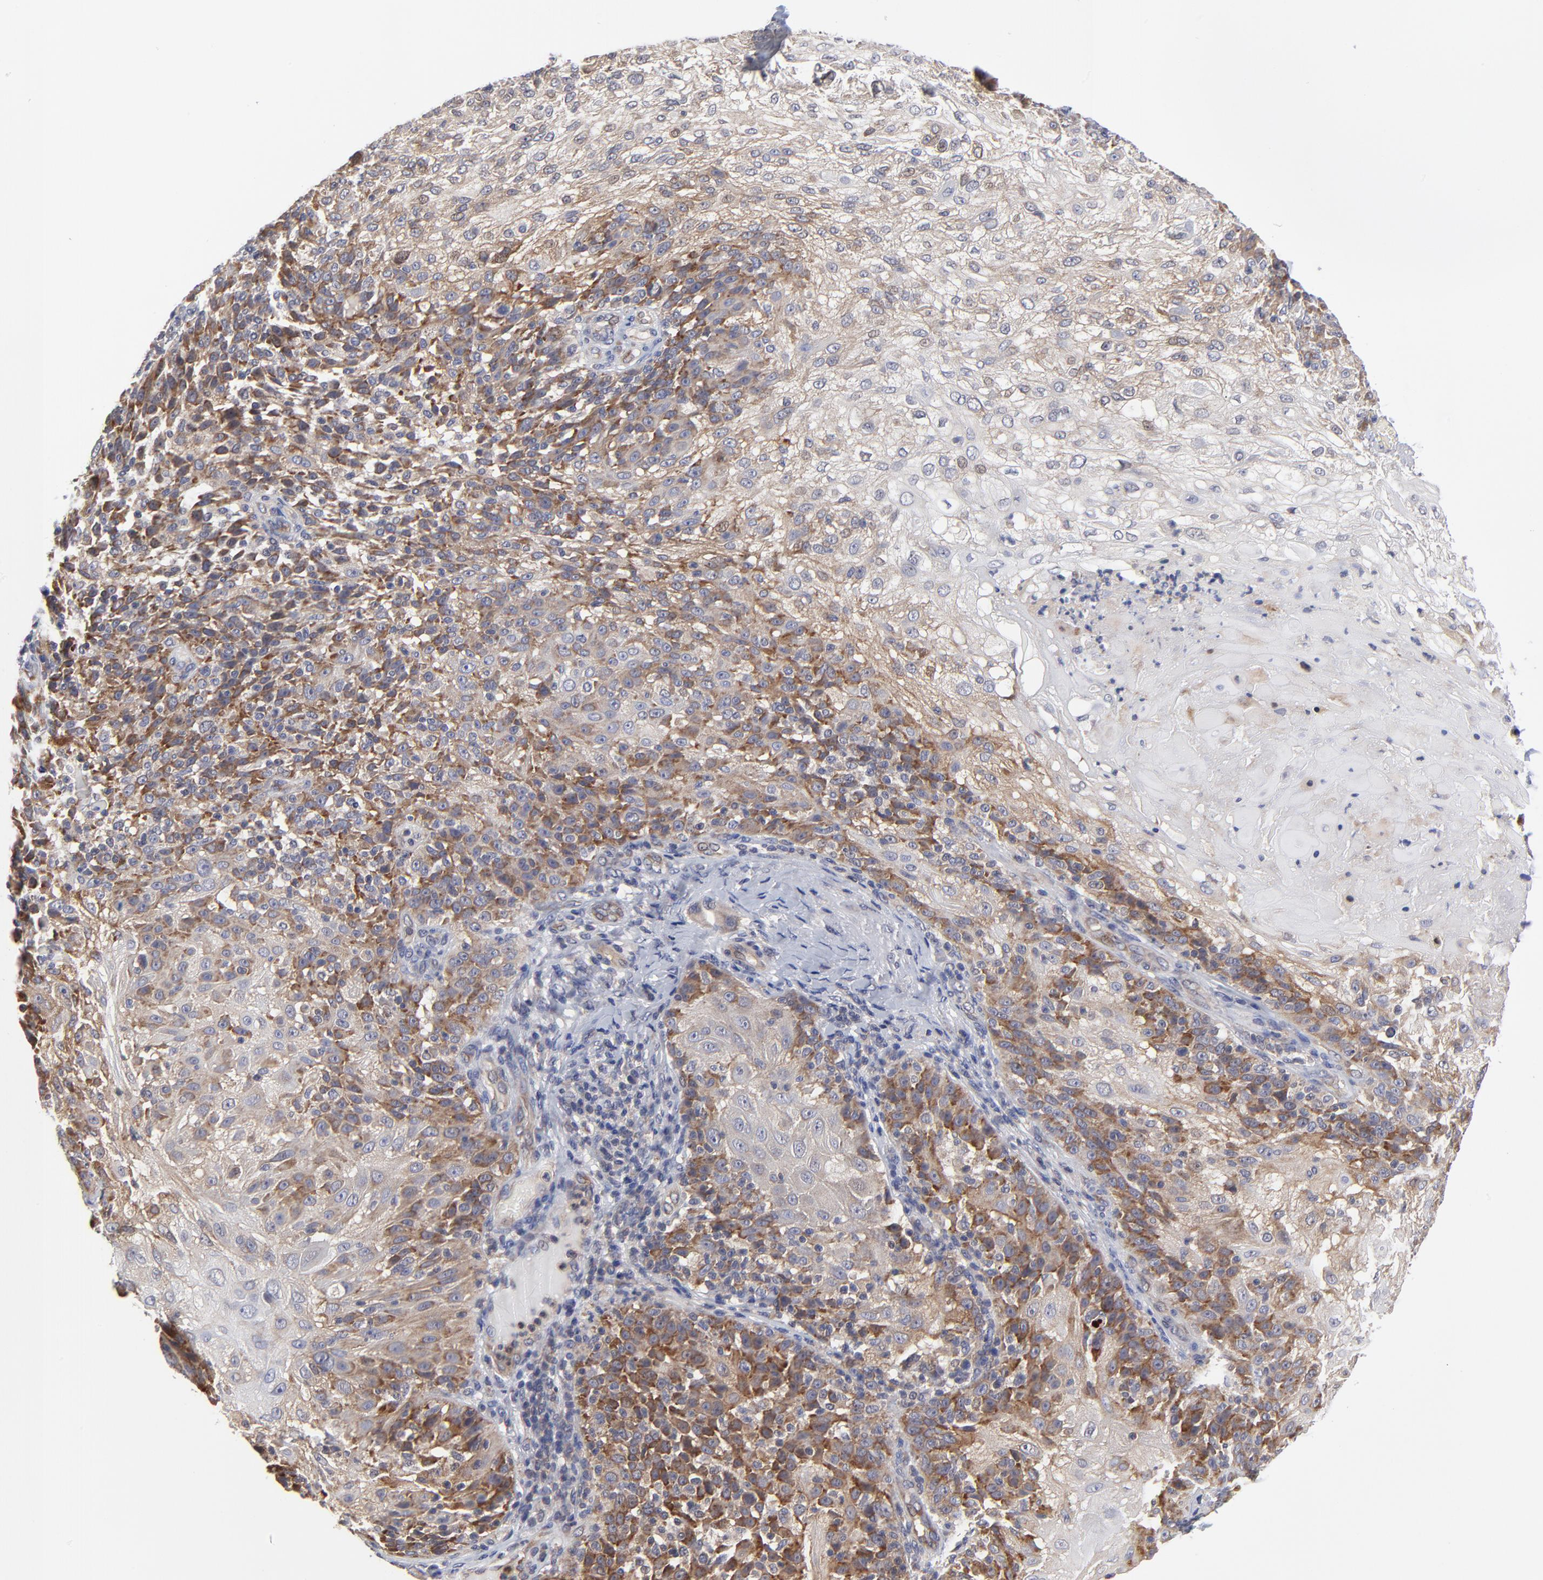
{"staining": {"intensity": "moderate", "quantity": "25%-75%", "location": "cytoplasmic/membranous"}, "tissue": "skin cancer", "cell_type": "Tumor cells", "image_type": "cancer", "snomed": [{"axis": "morphology", "description": "Normal tissue, NOS"}, {"axis": "morphology", "description": "Squamous cell carcinoma, NOS"}, {"axis": "topography", "description": "Skin"}], "caption": "A photomicrograph of skin cancer stained for a protein reveals moderate cytoplasmic/membranous brown staining in tumor cells.", "gene": "ZNF157", "patient": {"sex": "female", "age": 83}}